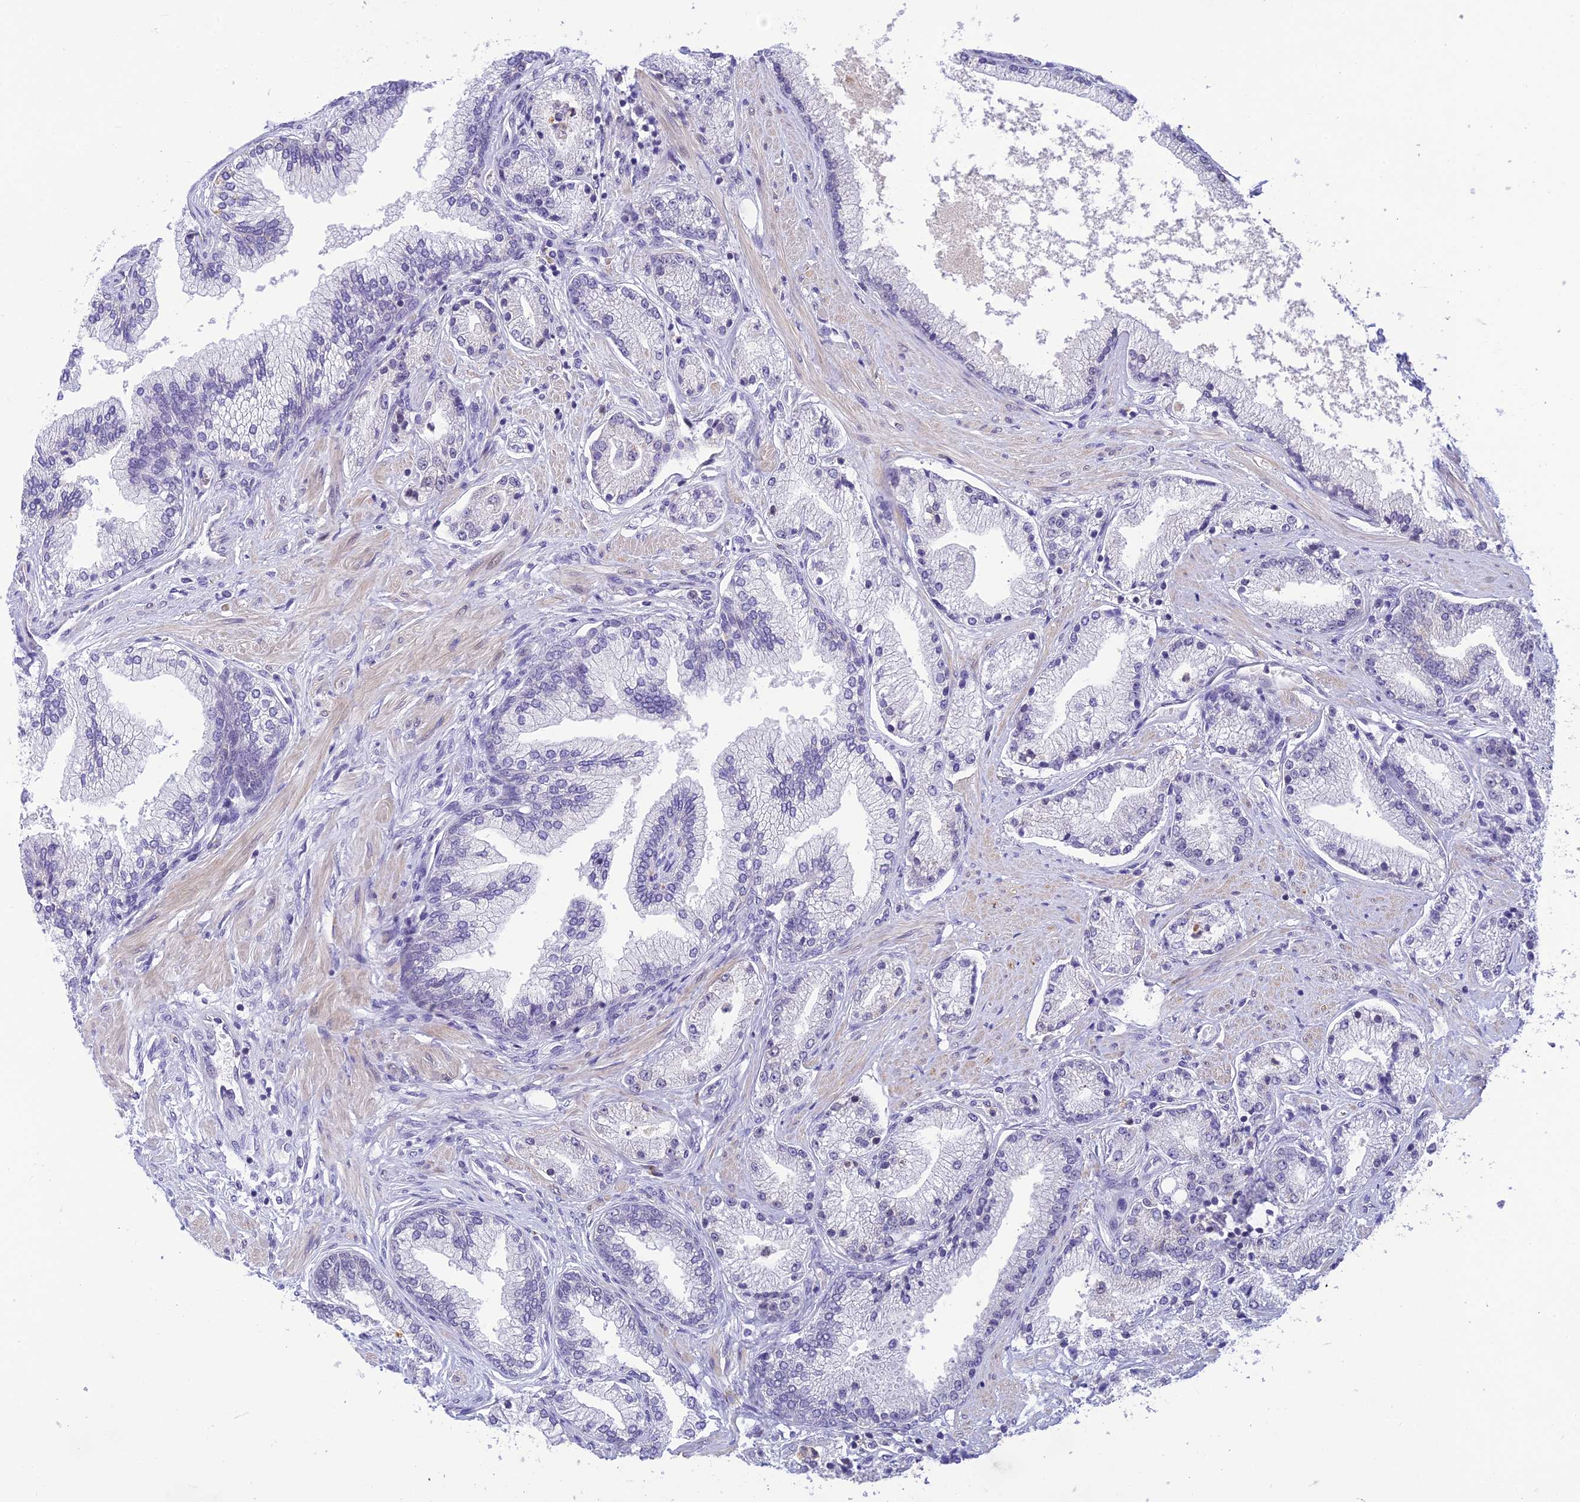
{"staining": {"intensity": "negative", "quantity": "none", "location": "none"}, "tissue": "prostate cancer", "cell_type": "Tumor cells", "image_type": "cancer", "snomed": [{"axis": "morphology", "description": "Adenocarcinoma, High grade"}, {"axis": "topography", "description": "Prostate"}], "caption": "DAB (3,3'-diaminobenzidine) immunohistochemical staining of high-grade adenocarcinoma (prostate) demonstrates no significant staining in tumor cells. (DAB (3,3'-diaminobenzidine) immunohistochemistry with hematoxylin counter stain).", "gene": "BMT2", "patient": {"sex": "male", "age": 67}}